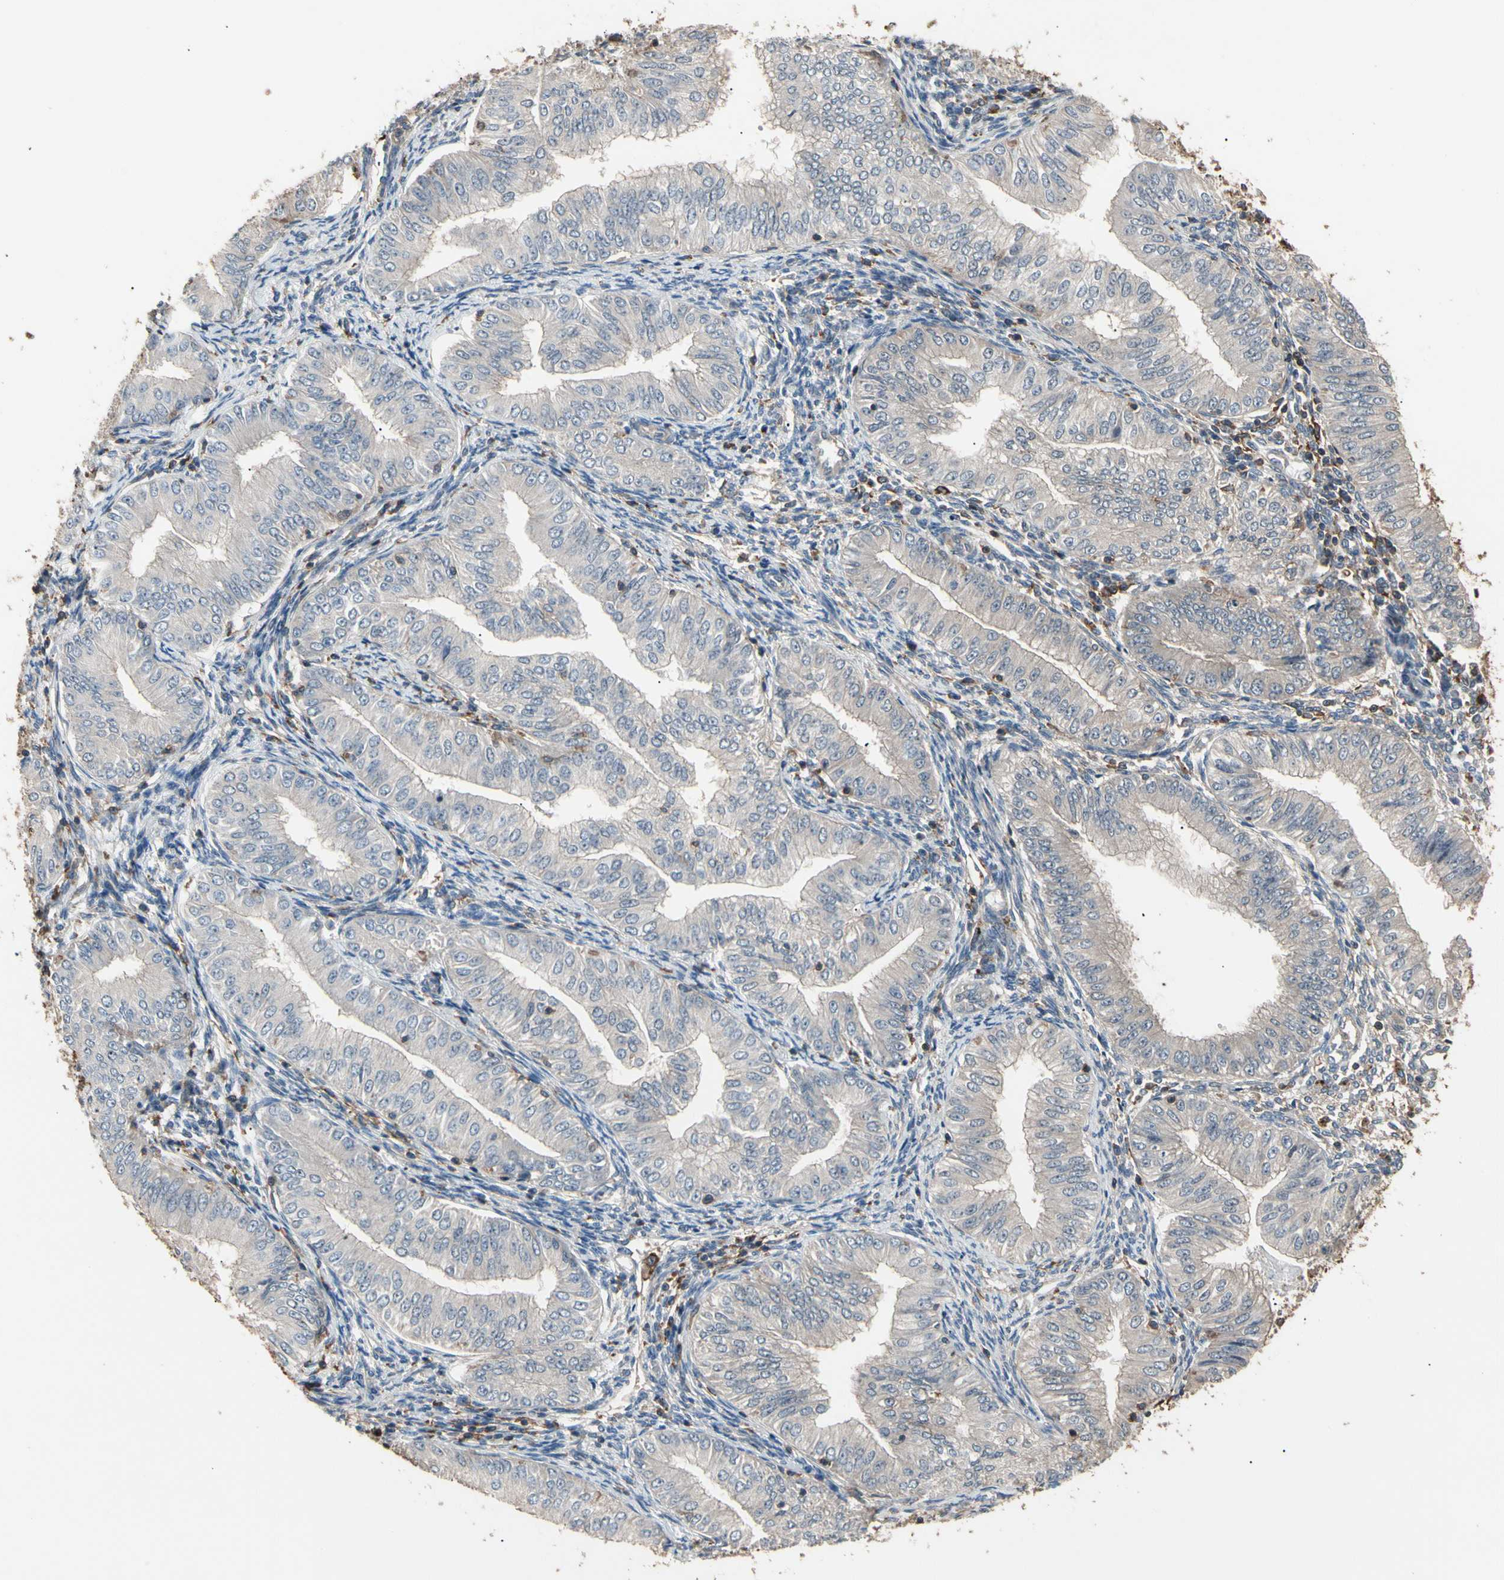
{"staining": {"intensity": "negative", "quantity": "none", "location": "none"}, "tissue": "endometrial cancer", "cell_type": "Tumor cells", "image_type": "cancer", "snomed": [{"axis": "morphology", "description": "Normal tissue, NOS"}, {"axis": "morphology", "description": "Adenocarcinoma, NOS"}, {"axis": "topography", "description": "Endometrium"}], "caption": "Tumor cells show no significant staining in endometrial cancer (adenocarcinoma).", "gene": "MAPK13", "patient": {"sex": "female", "age": 53}}